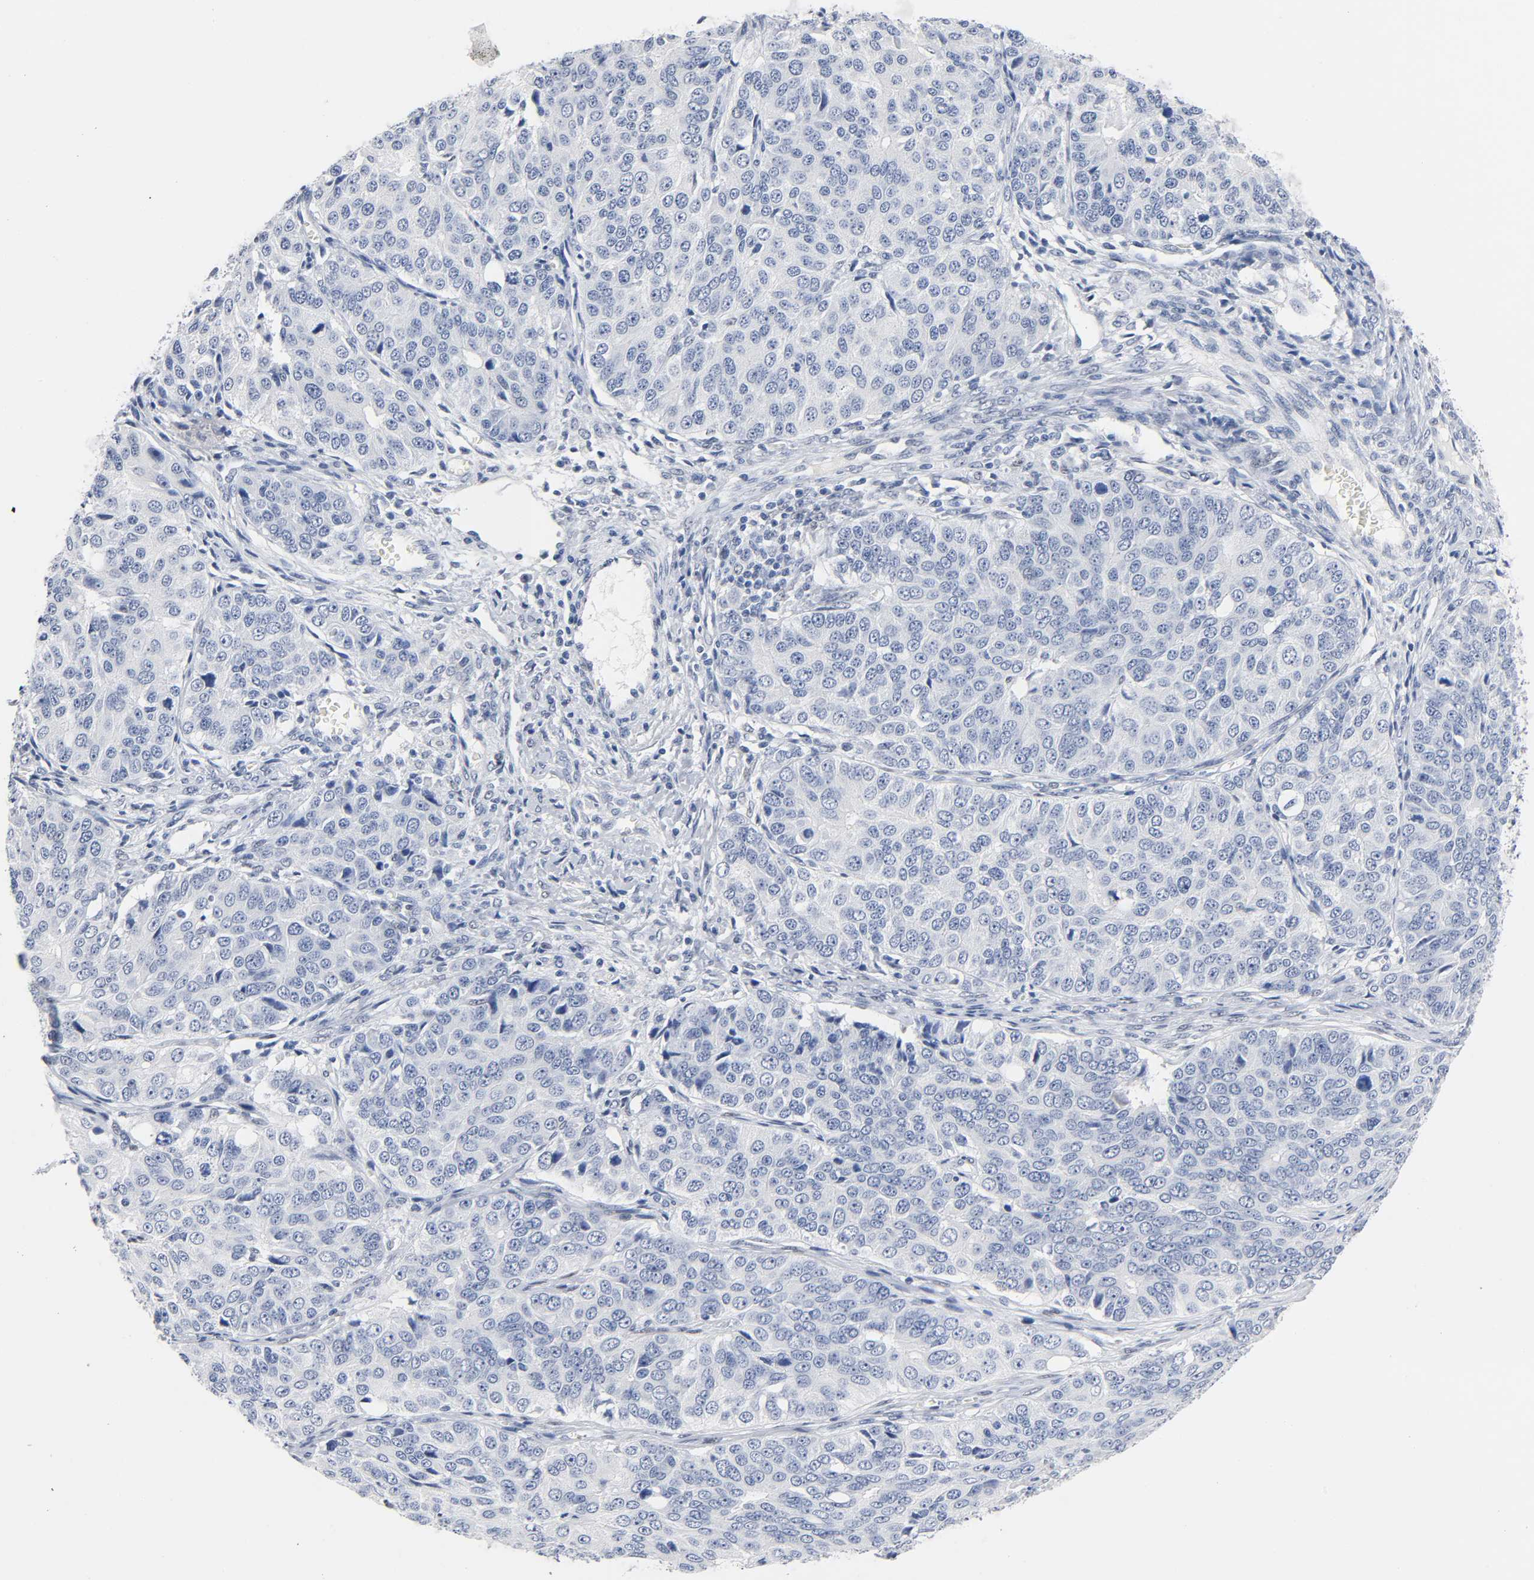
{"staining": {"intensity": "negative", "quantity": "none", "location": "none"}, "tissue": "ovarian cancer", "cell_type": "Tumor cells", "image_type": "cancer", "snomed": [{"axis": "morphology", "description": "Carcinoma, endometroid"}, {"axis": "topography", "description": "Ovary"}], "caption": "Endometroid carcinoma (ovarian) was stained to show a protein in brown. There is no significant positivity in tumor cells.", "gene": "NAB2", "patient": {"sex": "female", "age": 51}}